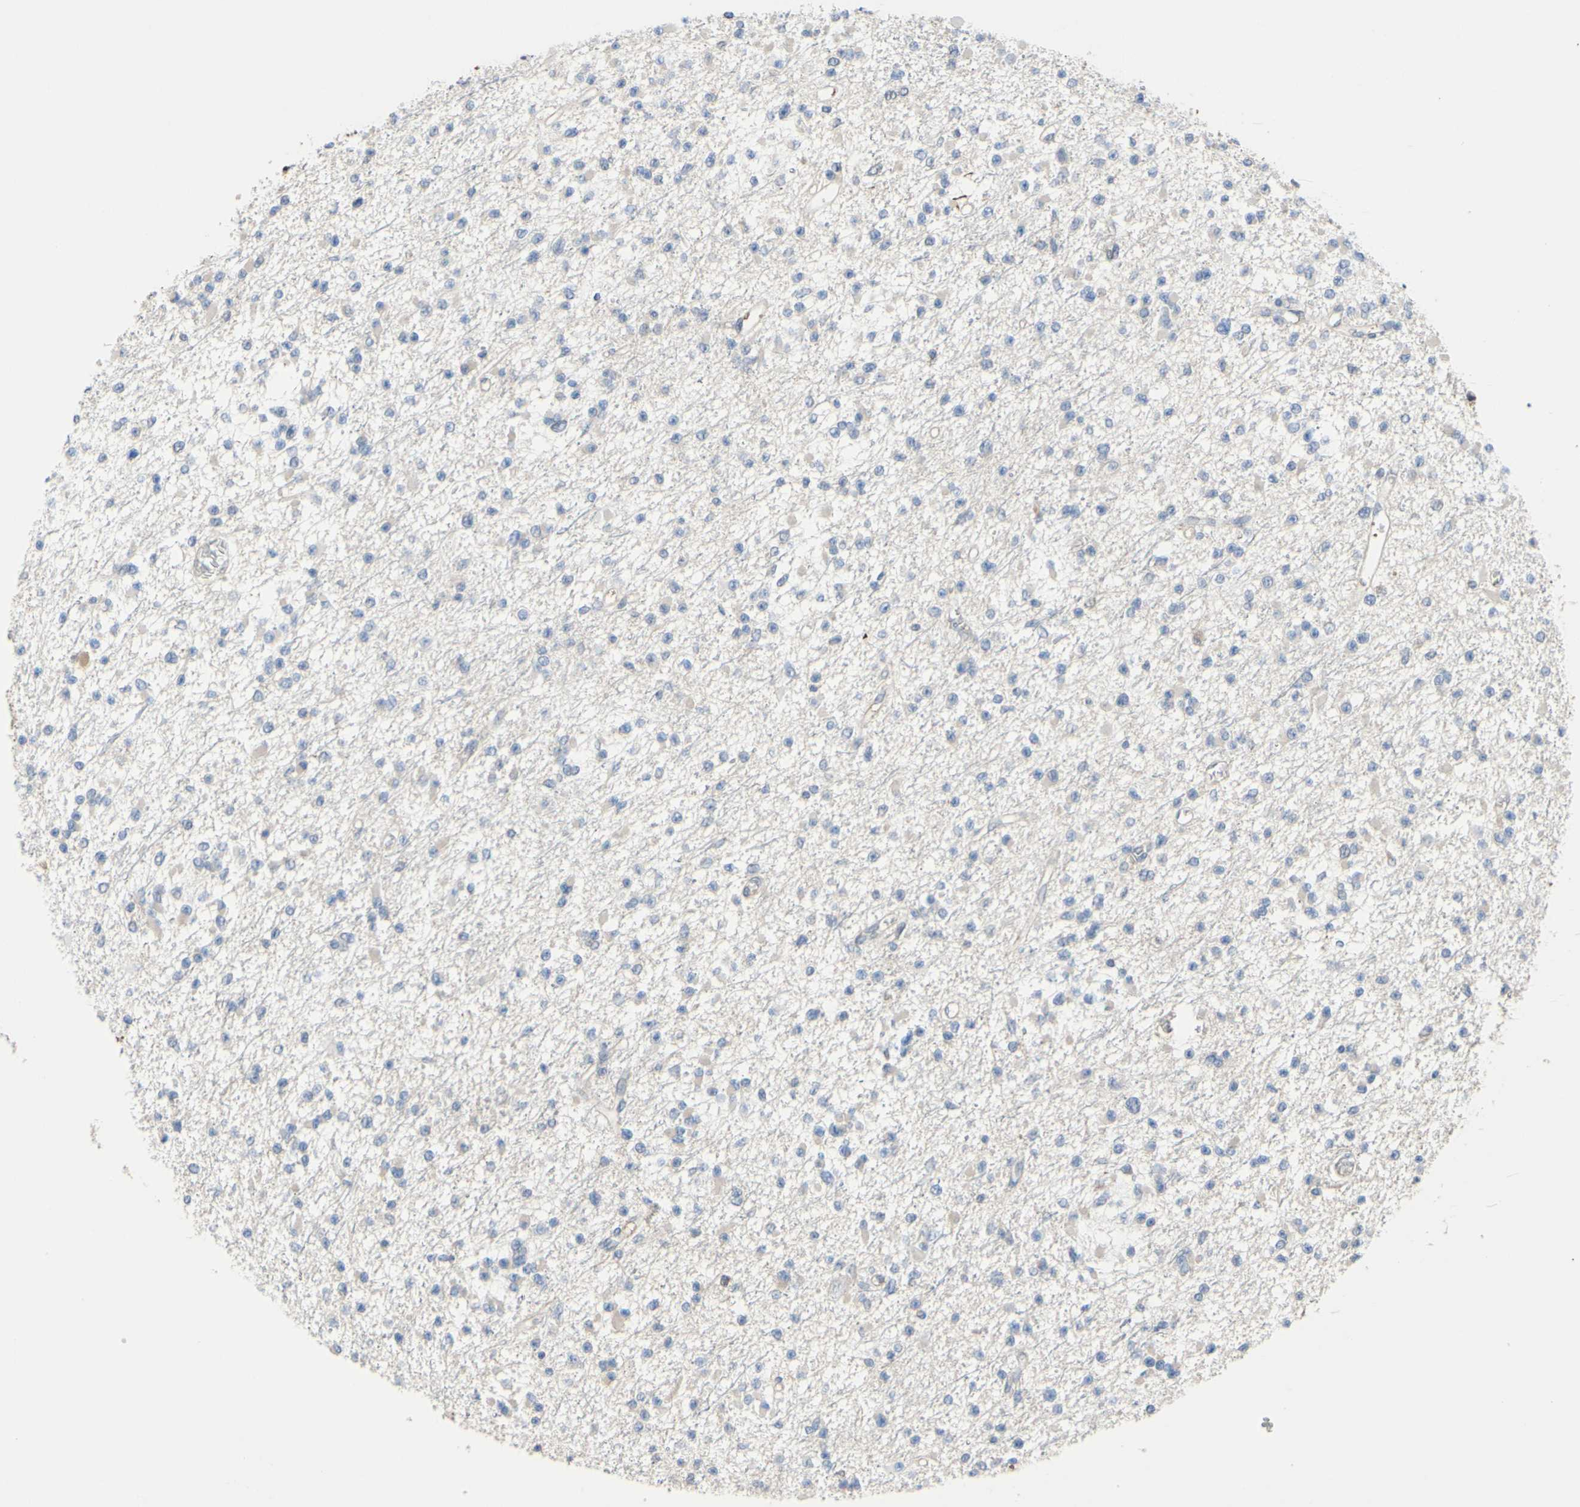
{"staining": {"intensity": "negative", "quantity": "none", "location": "none"}, "tissue": "glioma", "cell_type": "Tumor cells", "image_type": "cancer", "snomed": [{"axis": "morphology", "description": "Glioma, malignant, Low grade"}, {"axis": "topography", "description": "Brain"}], "caption": "An image of glioma stained for a protein shows no brown staining in tumor cells. The staining is performed using DAB (3,3'-diaminobenzidine) brown chromogen with nuclei counter-stained in using hematoxylin.", "gene": "UPK3B", "patient": {"sex": "female", "age": 22}}